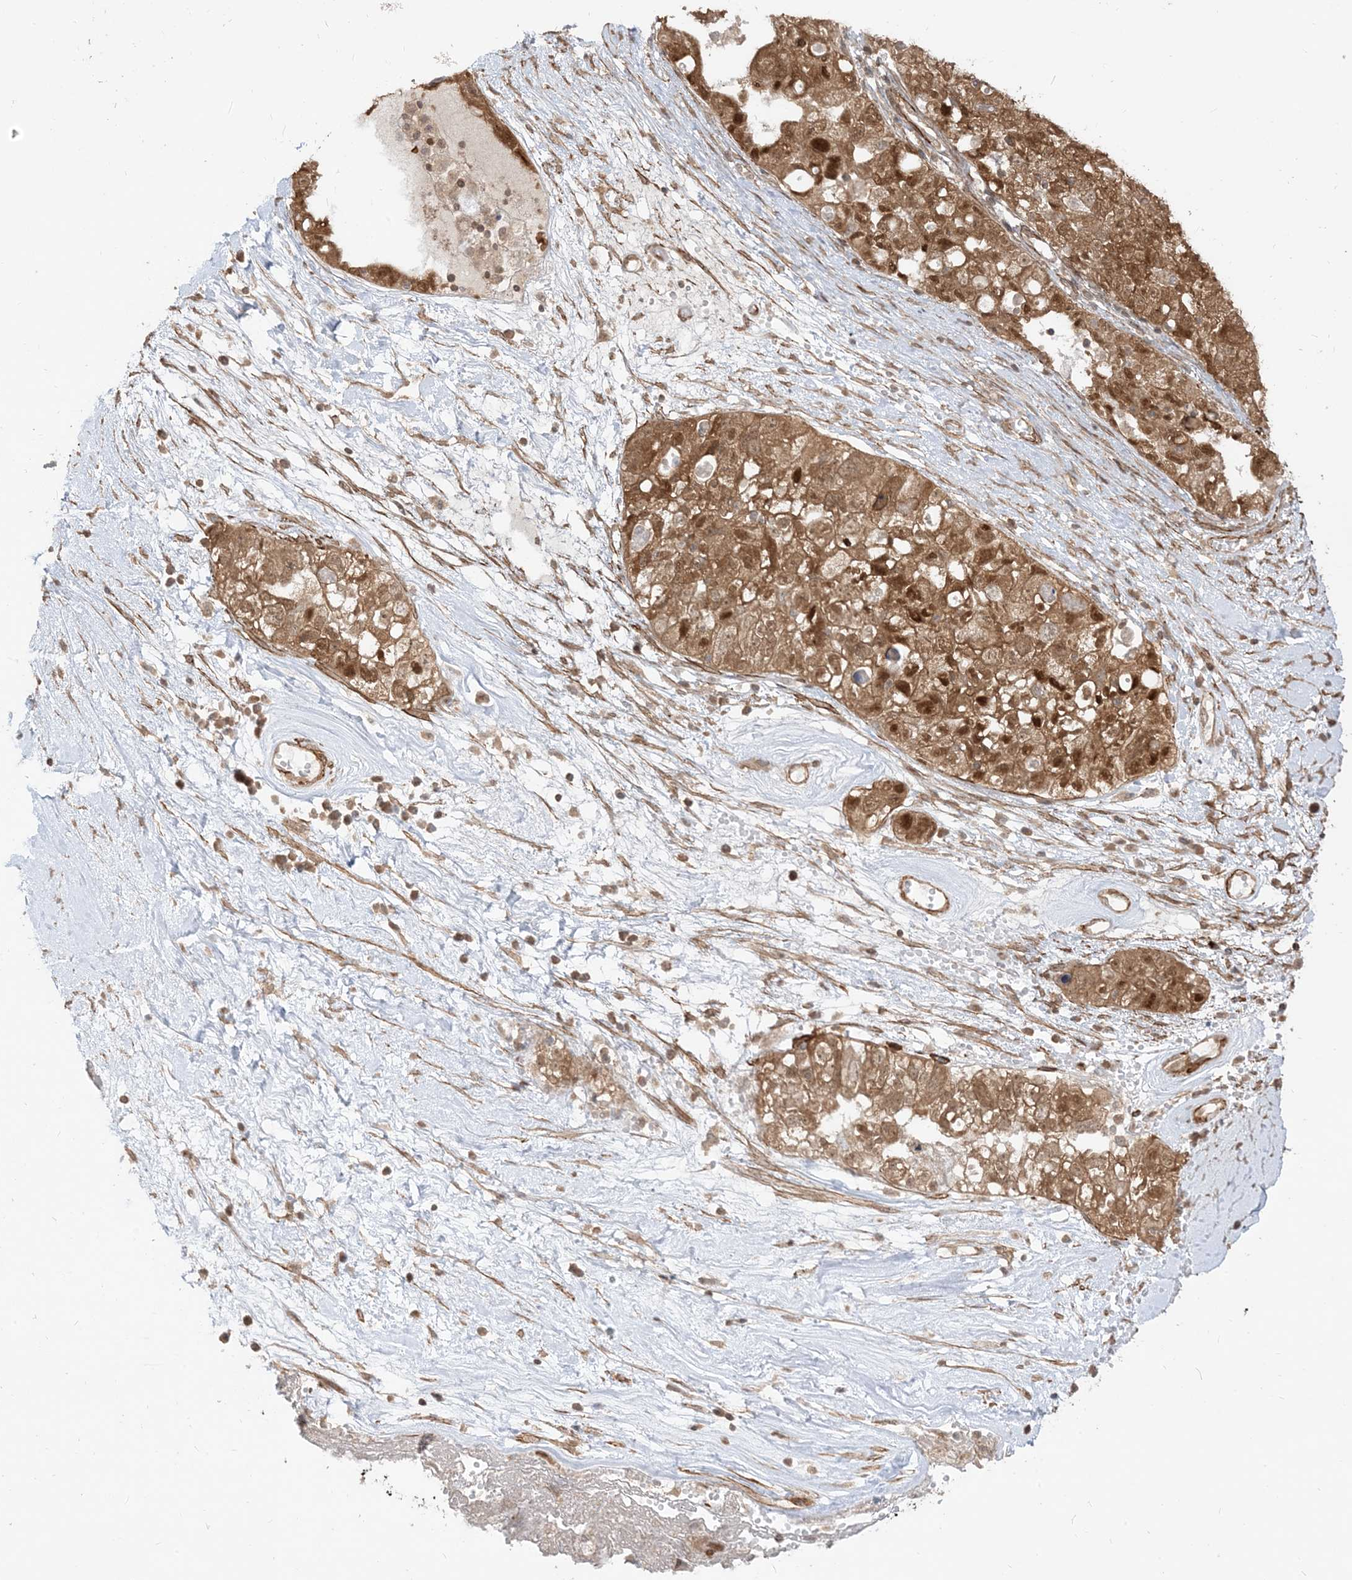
{"staining": {"intensity": "moderate", "quantity": ">75%", "location": "cytoplasmic/membranous,nuclear"}, "tissue": "ovarian cancer", "cell_type": "Tumor cells", "image_type": "cancer", "snomed": [{"axis": "morphology", "description": "Carcinoma, NOS"}, {"axis": "morphology", "description": "Cystadenocarcinoma, serous, NOS"}, {"axis": "topography", "description": "Ovary"}], "caption": "Brown immunohistochemical staining in ovarian carcinoma displays moderate cytoplasmic/membranous and nuclear expression in about >75% of tumor cells.", "gene": "TBCC", "patient": {"sex": "female", "age": 69}}